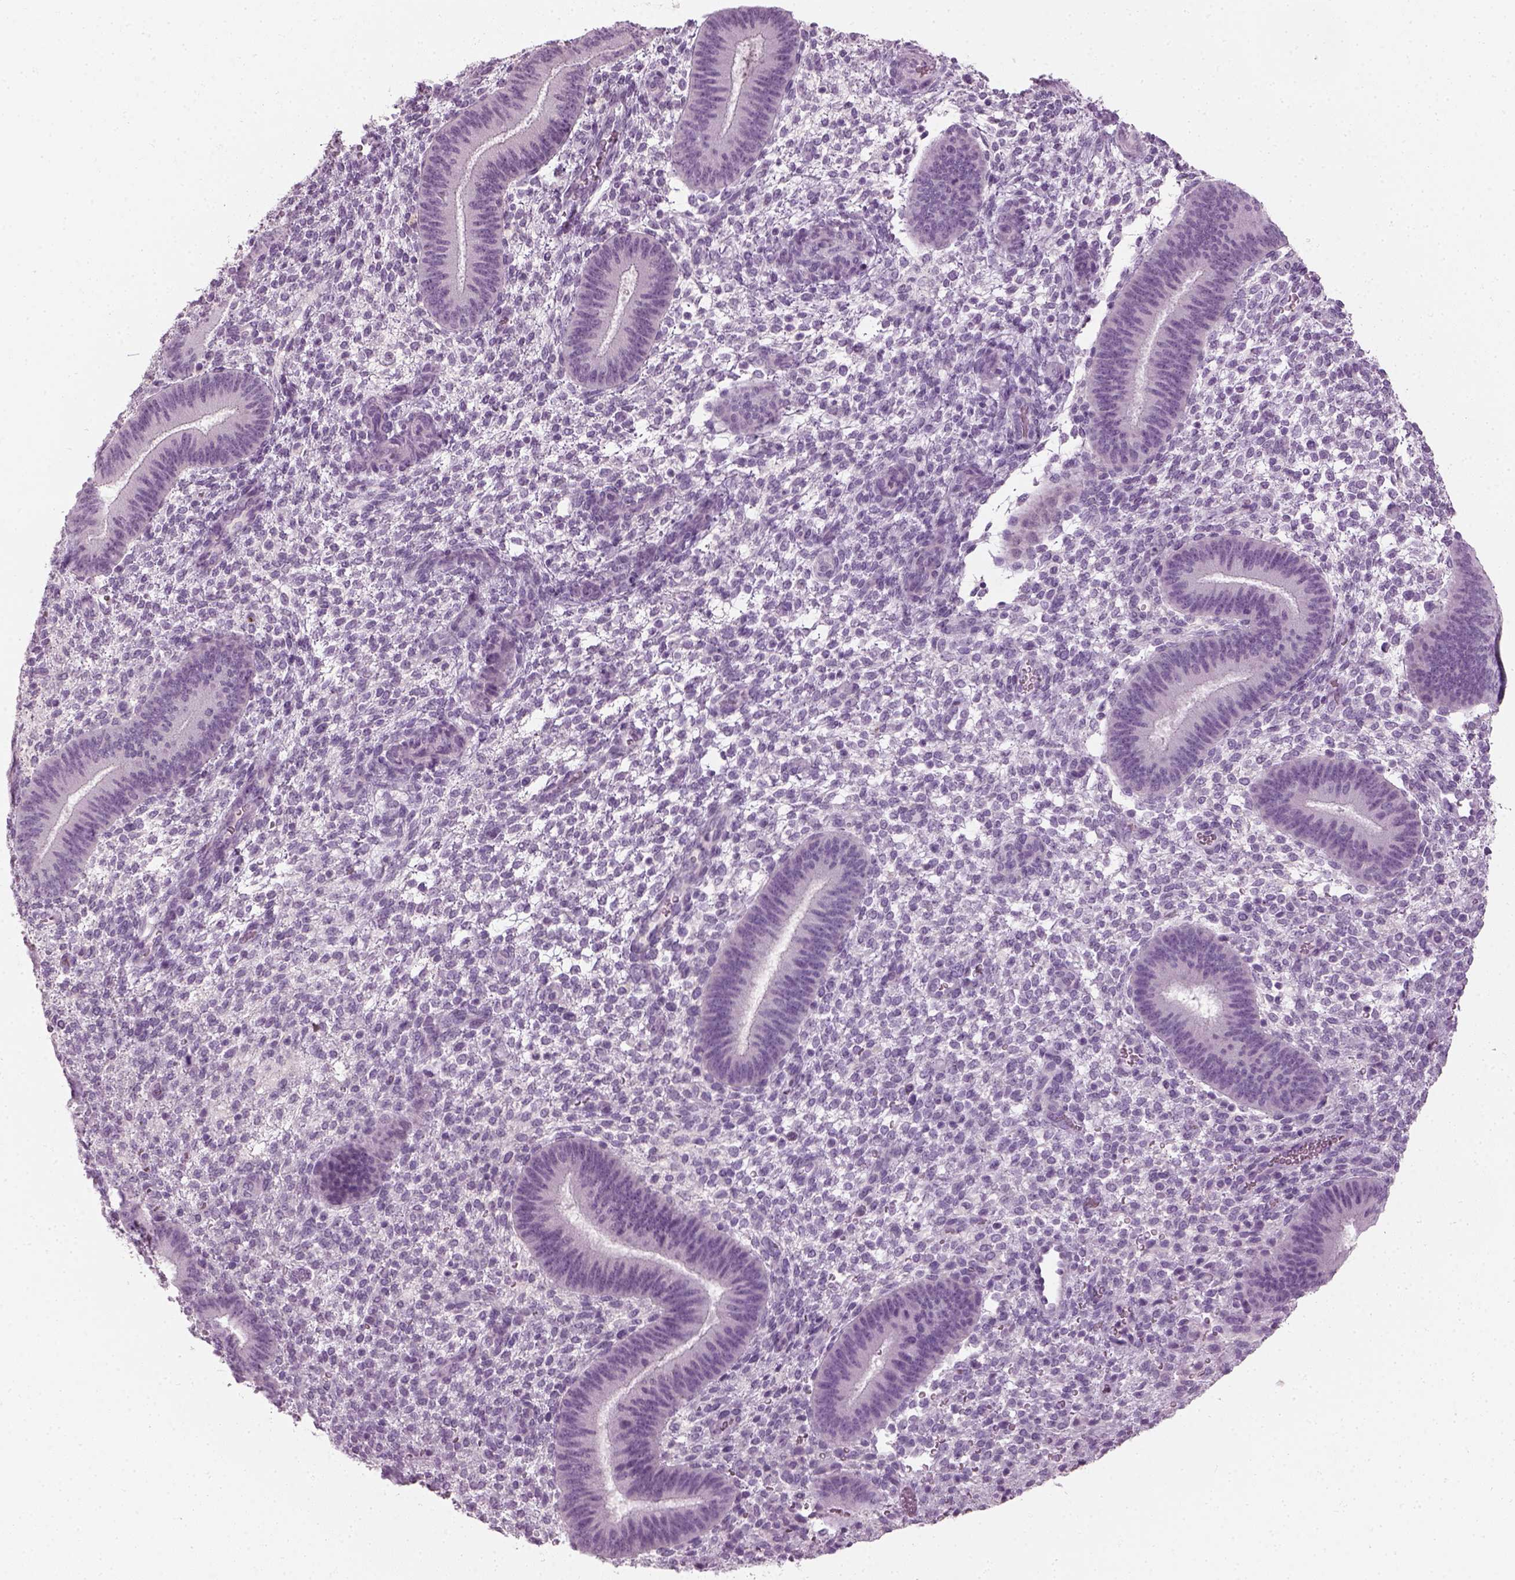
{"staining": {"intensity": "negative", "quantity": "none", "location": "none"}, "tissue": "endometrium", "cell_type": "Cells in endometrial stroma", "image_type": "normal", "snomed": [{"axis": "morphology", "description": "Normal tissue, NOS"}, {"axis": "topography", "description": "Endometrium"}], "caption": "This is an IHC image of benign endometrium. There is no expression in cells in endometrial stroma.", "gene": "TH", "patient": {"sex": "female", "age": 39}}